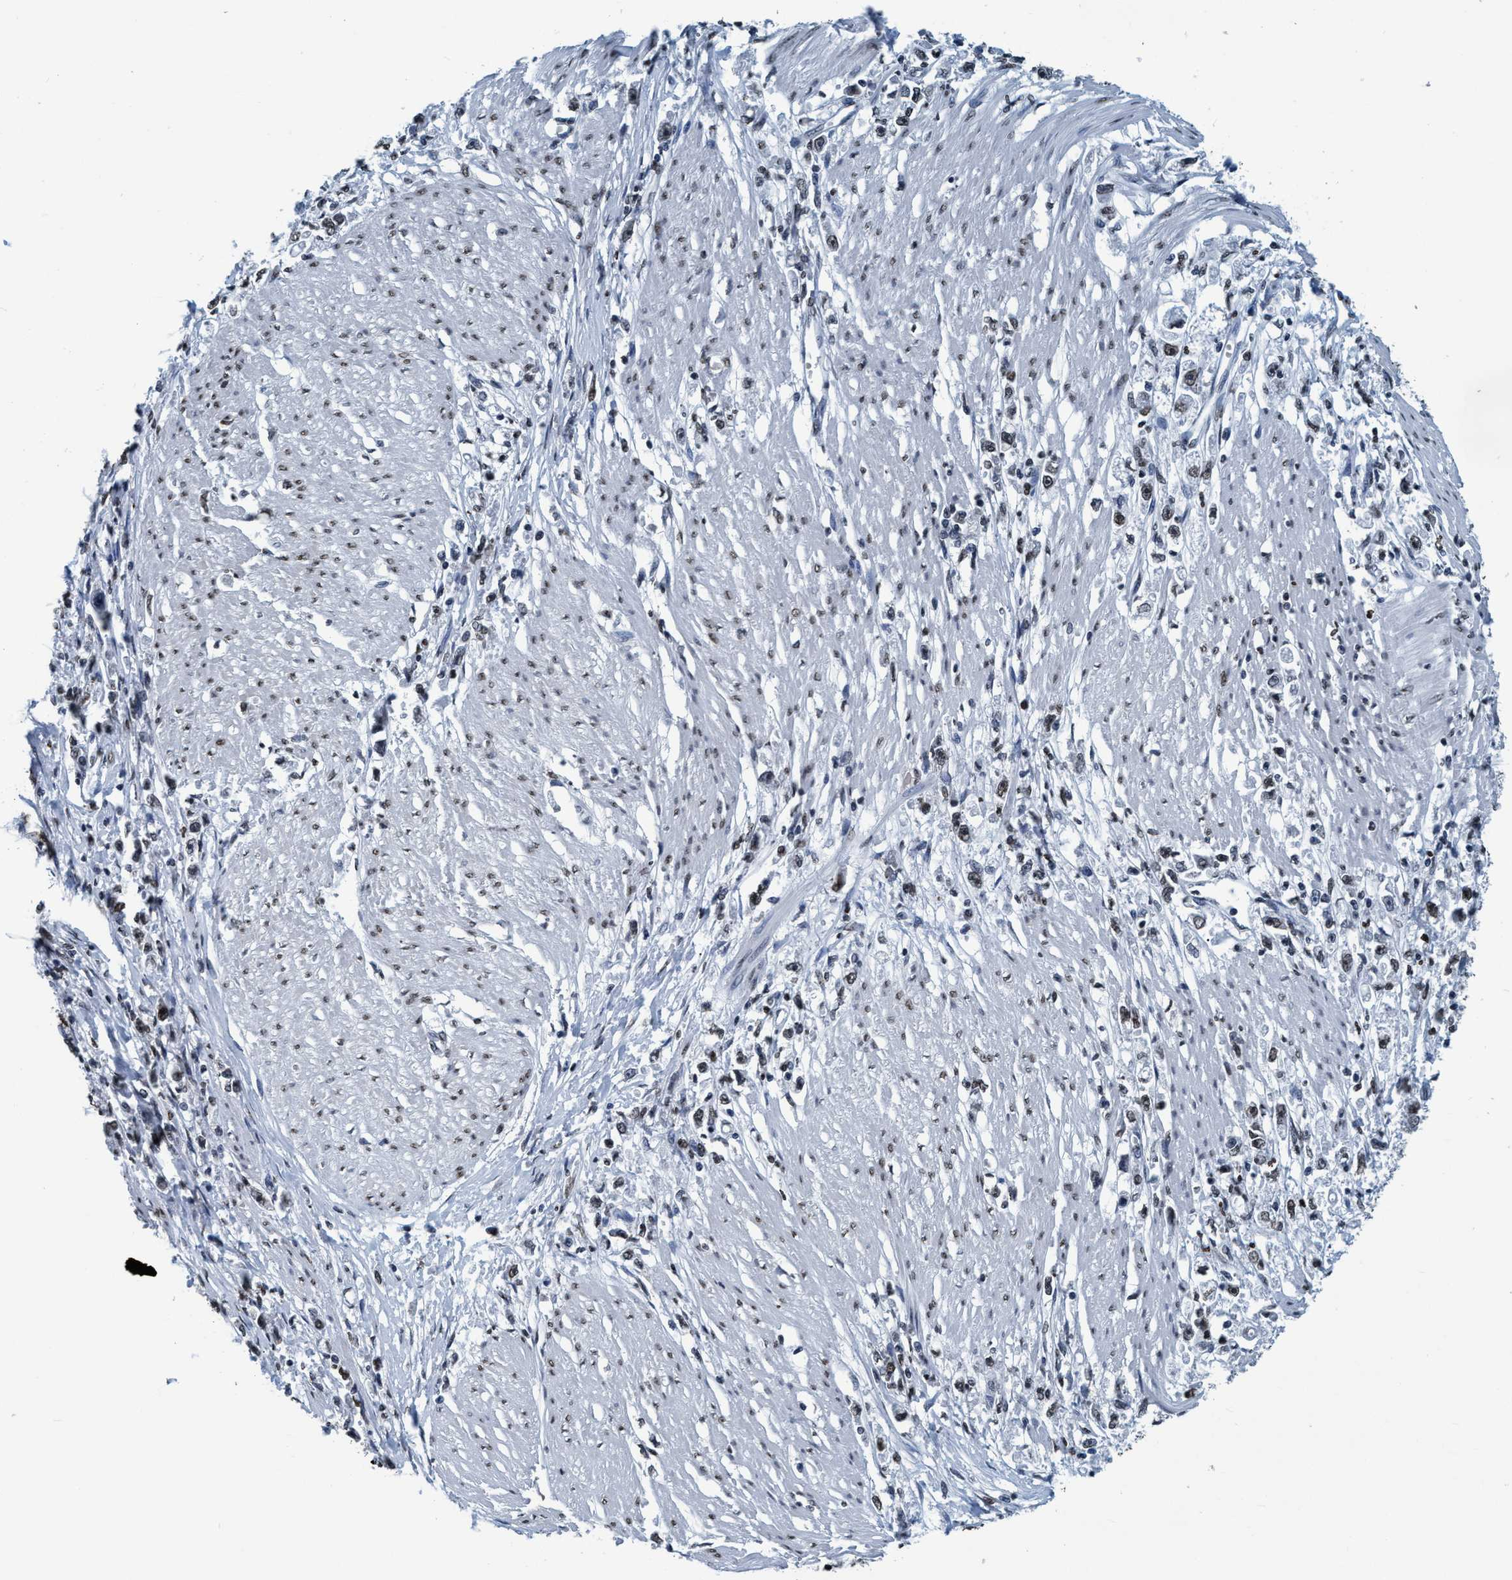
{"staining": {"intensity": "weak", "quantity": ">75%", "location": "nuclear"}, "tissue": "stomach cancer", "cell_type": "Tumor cells", "image_type": "cancer", "snomed": [{"axis": "morphology", "description": "Adenocarcinoma, NOS"}, {"axis": "topography", "description": "Stomach"}], "caption": "A photomicrograph showing weak nuclear staining in approximately >75% of tumor cells in stomach adenocarcinoma, as visualized by brown immunohistochemical staining.", "gene": "CCNE2", "patient": {"sex": "female", "age": 59}}